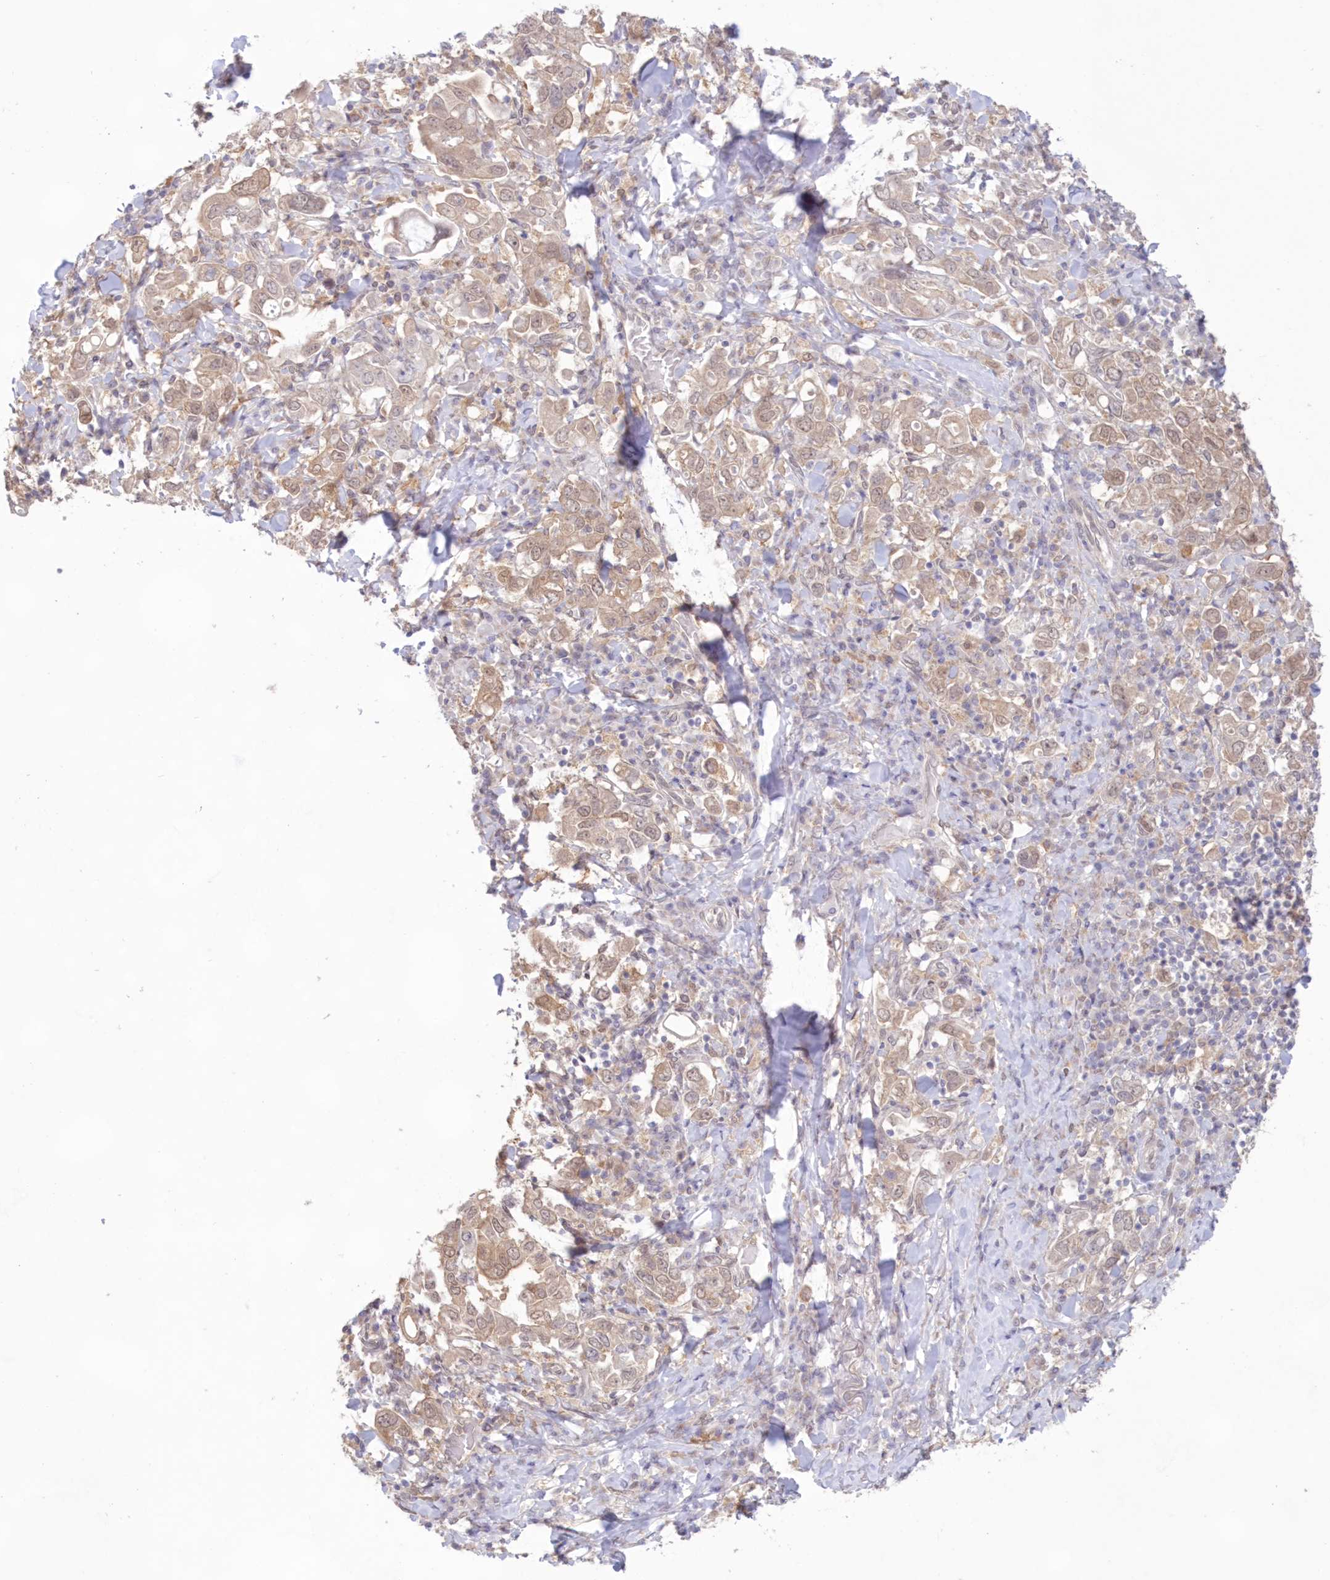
{"staining": {"intensity": "moderate", "quantity": ">75%", "location": "cytoplasmic/membranous"}, "tissue": "stomach cancer", "cell_type": "Tumor cells", "image_type": "cancer", "snomed": [{"axis": "morphology", "description": "Adenocarcinoma, NOS"}, {"axis": "topography", "description": "Stomach, upper"}], "caption": "Immunohistochemical staining of human stomach cancer displays medium levels of moderate cytoplasmic/membranous positivity in approximately >75% of tumor cells.", "gene": "RNPEP", "patient": {"sex": "male", "age": 62}}